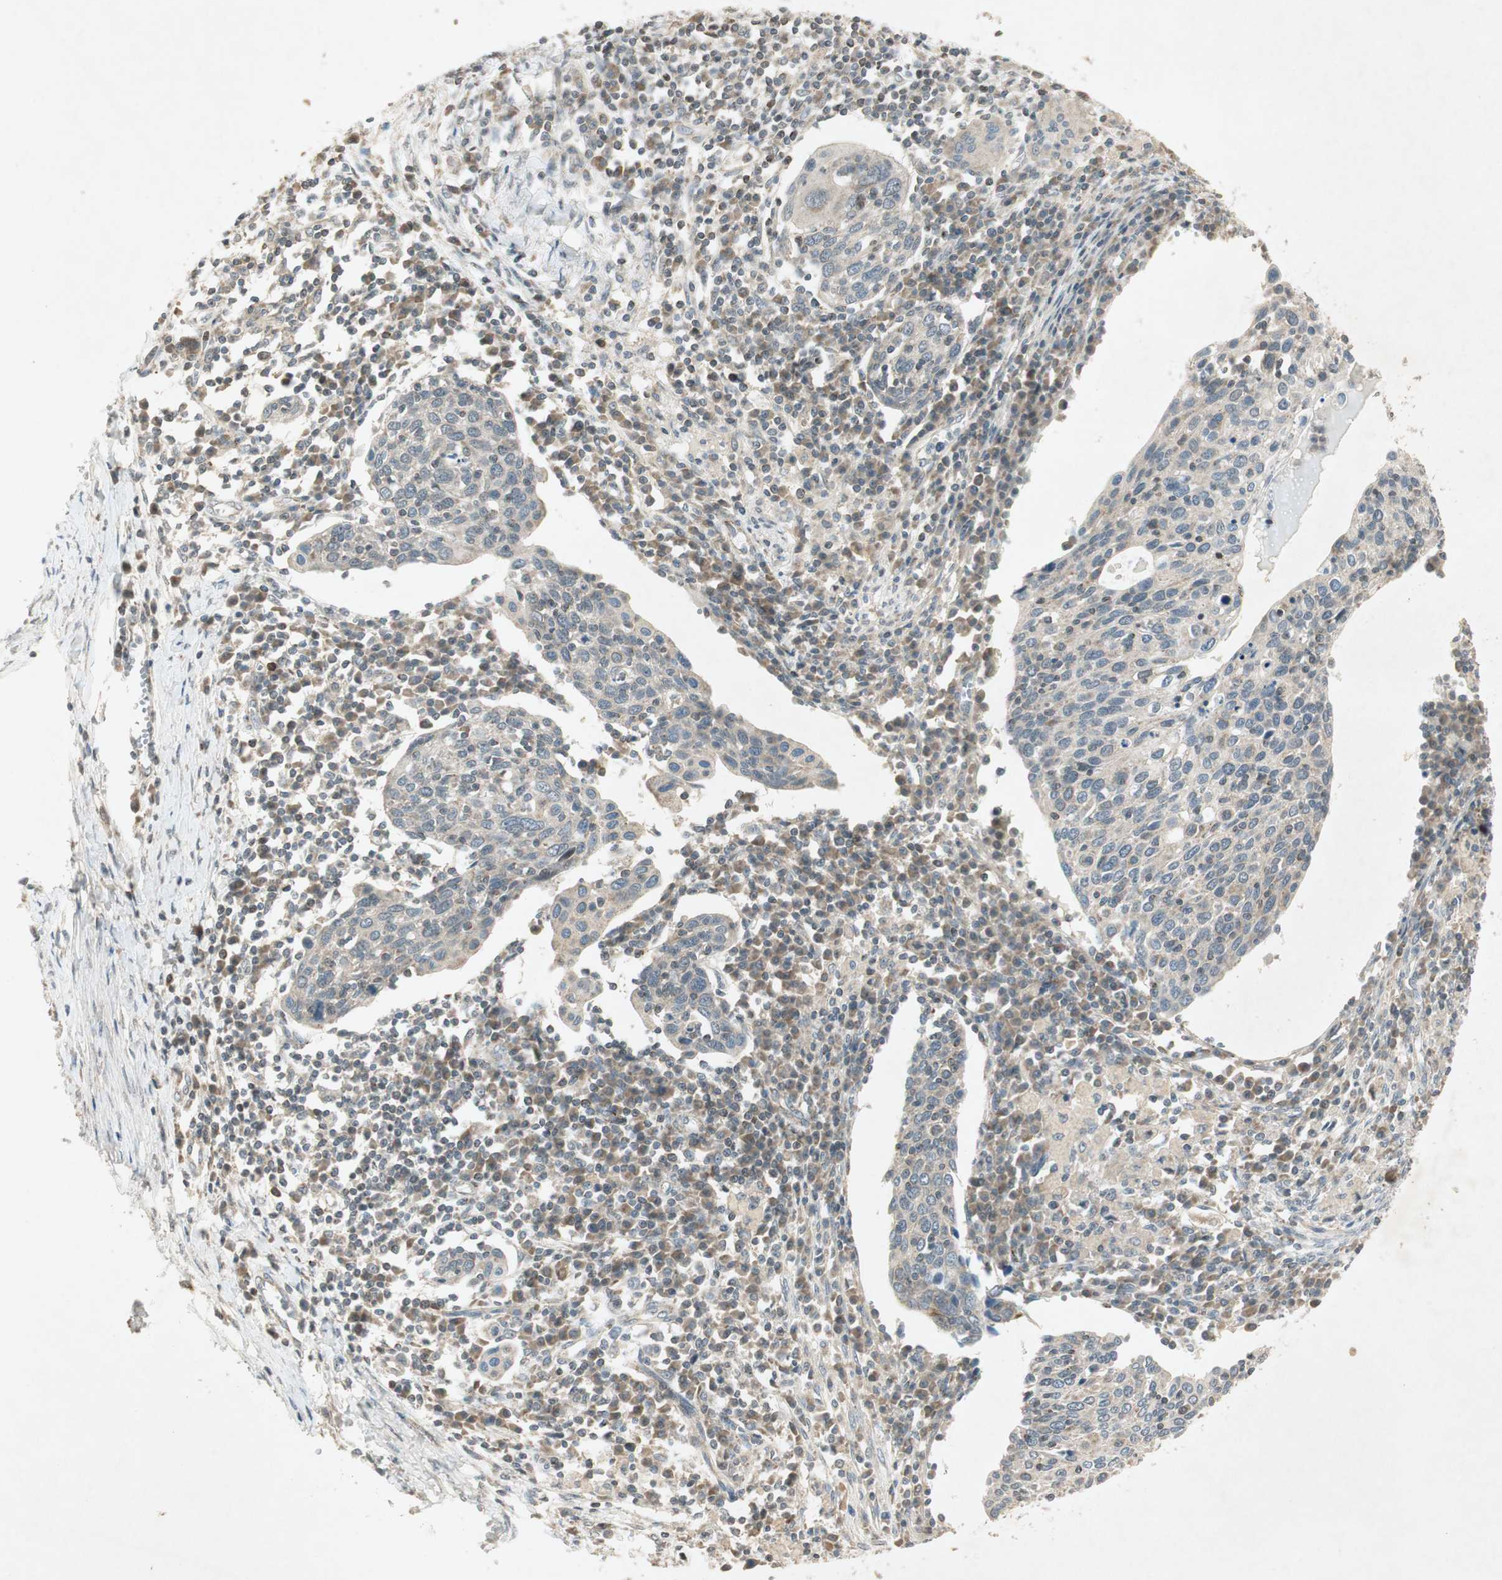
{"staining": {"intensity": "weak", "quantity": "25%-75%", "location": "cytoplasmic/membranous"}, "tissue": "cervical cancer", "cell_type": "Tumor cells", "image_type": "cancer", "snomed": [{"axis": "morphology", "description": "Squamous cell carcinoma, NOS"}, {"axis": "topography", "description": "Cervix"}], "caption": "A histopathology image of cervical cancer (squamous cell carcinoma) stained for a protein reveals weak cytoplasmic/membranous brown staining in tumor cells.", "gene": "USP2", "patient": {"sex": "female", "age": 40}}